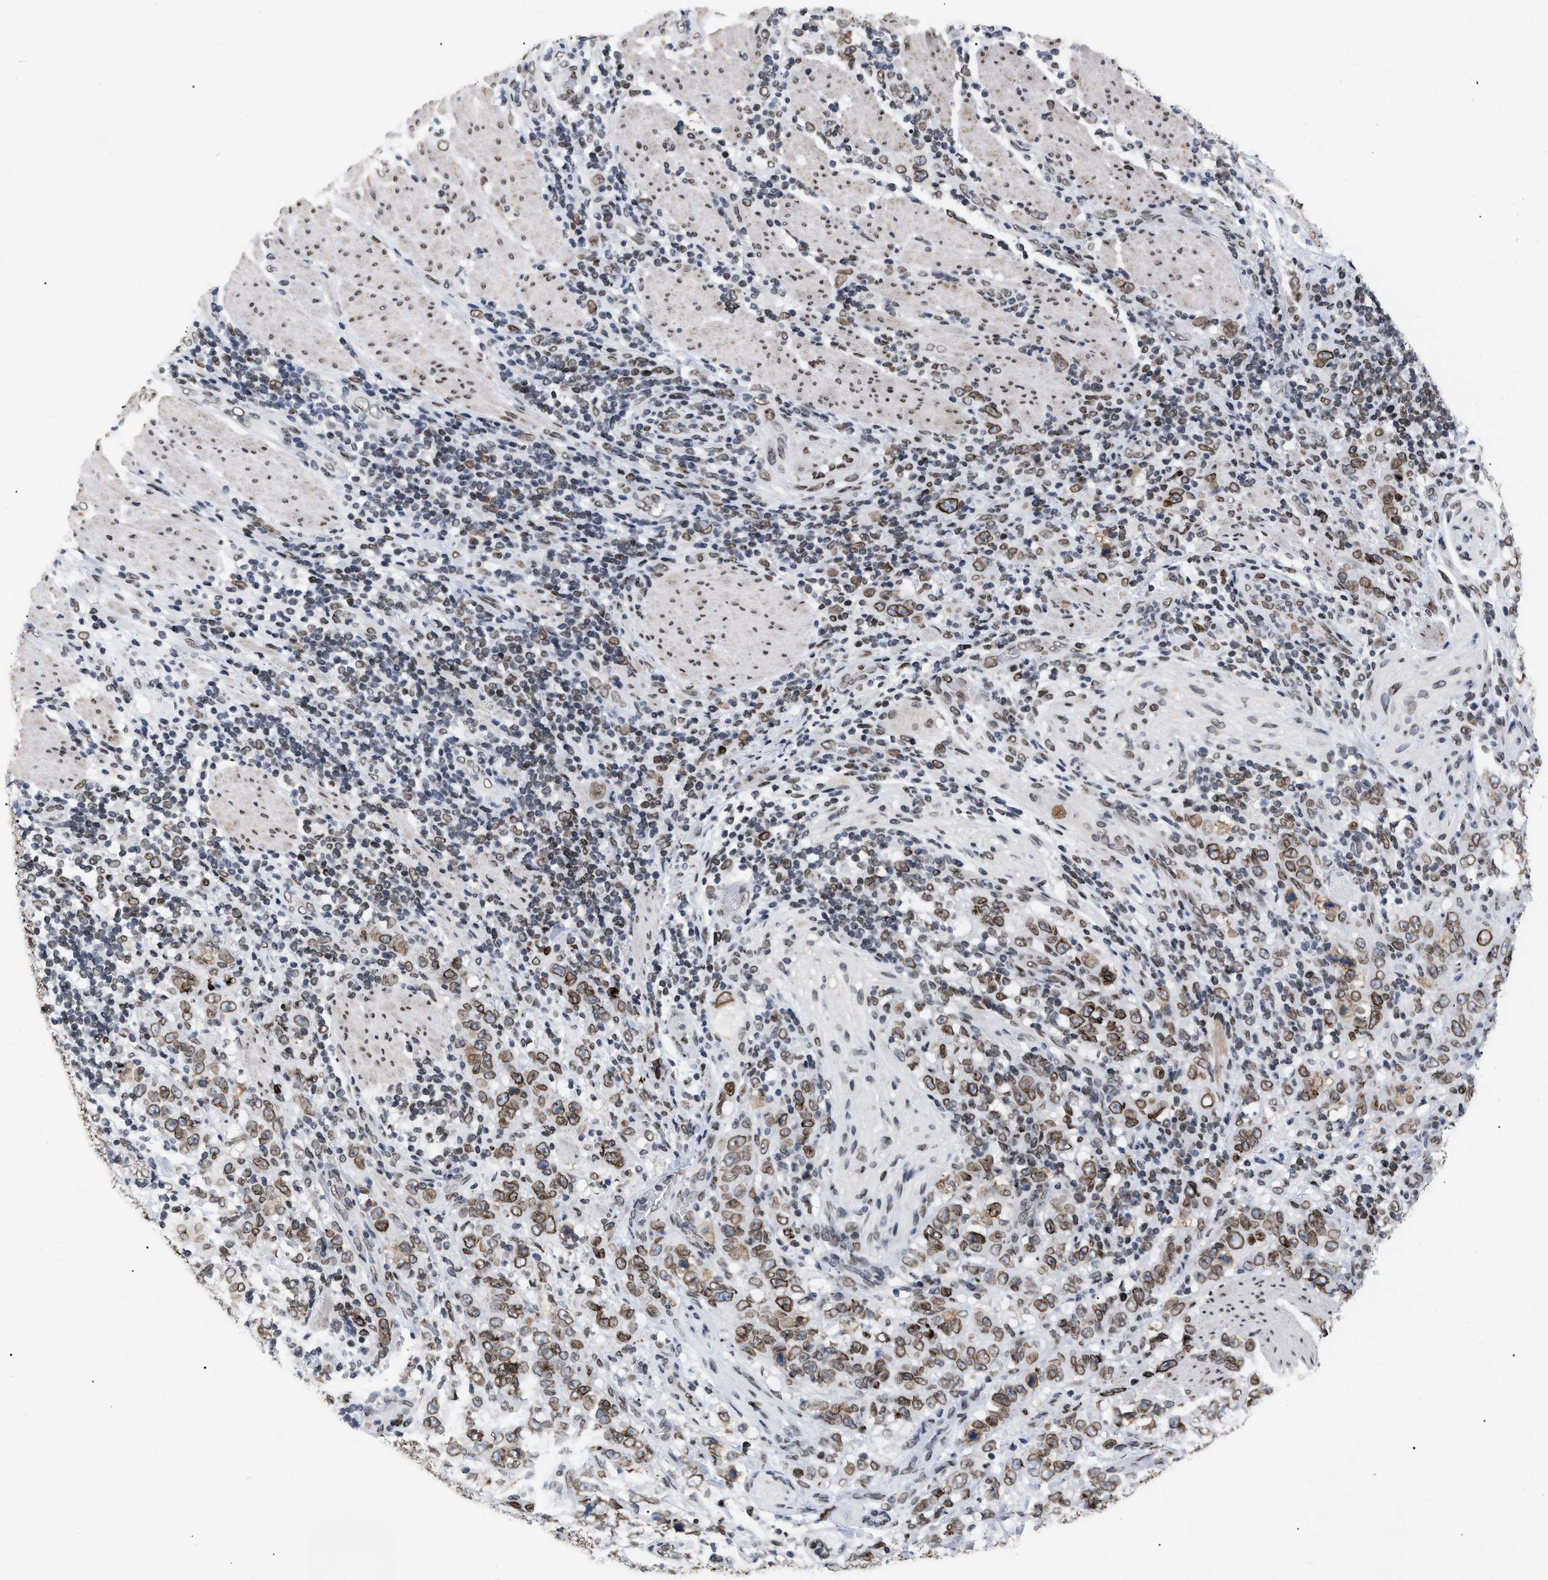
{"staining": {"intensity": "moderate", "quantity": ">75%", "location": "cytoplasmic/membranous,nuclear"}, "tissue": "stomach cancer", "cell_type": "Tumor cells", "image_type": "cancer", "snomed": [{"axis": "morphology", "description": "Adenocarcinoma, NOS"}, {"axis": "topography", "description": "Stomach"}], "caption": "This is an image of IHC staining of stomach cancer (adenocarcinoma), which shows moderate positivity in the cytoplasmic/membranous and nuclear of tumor cells.", "gene": "TPR", "patient": {"sex": "male", "age": 48}}